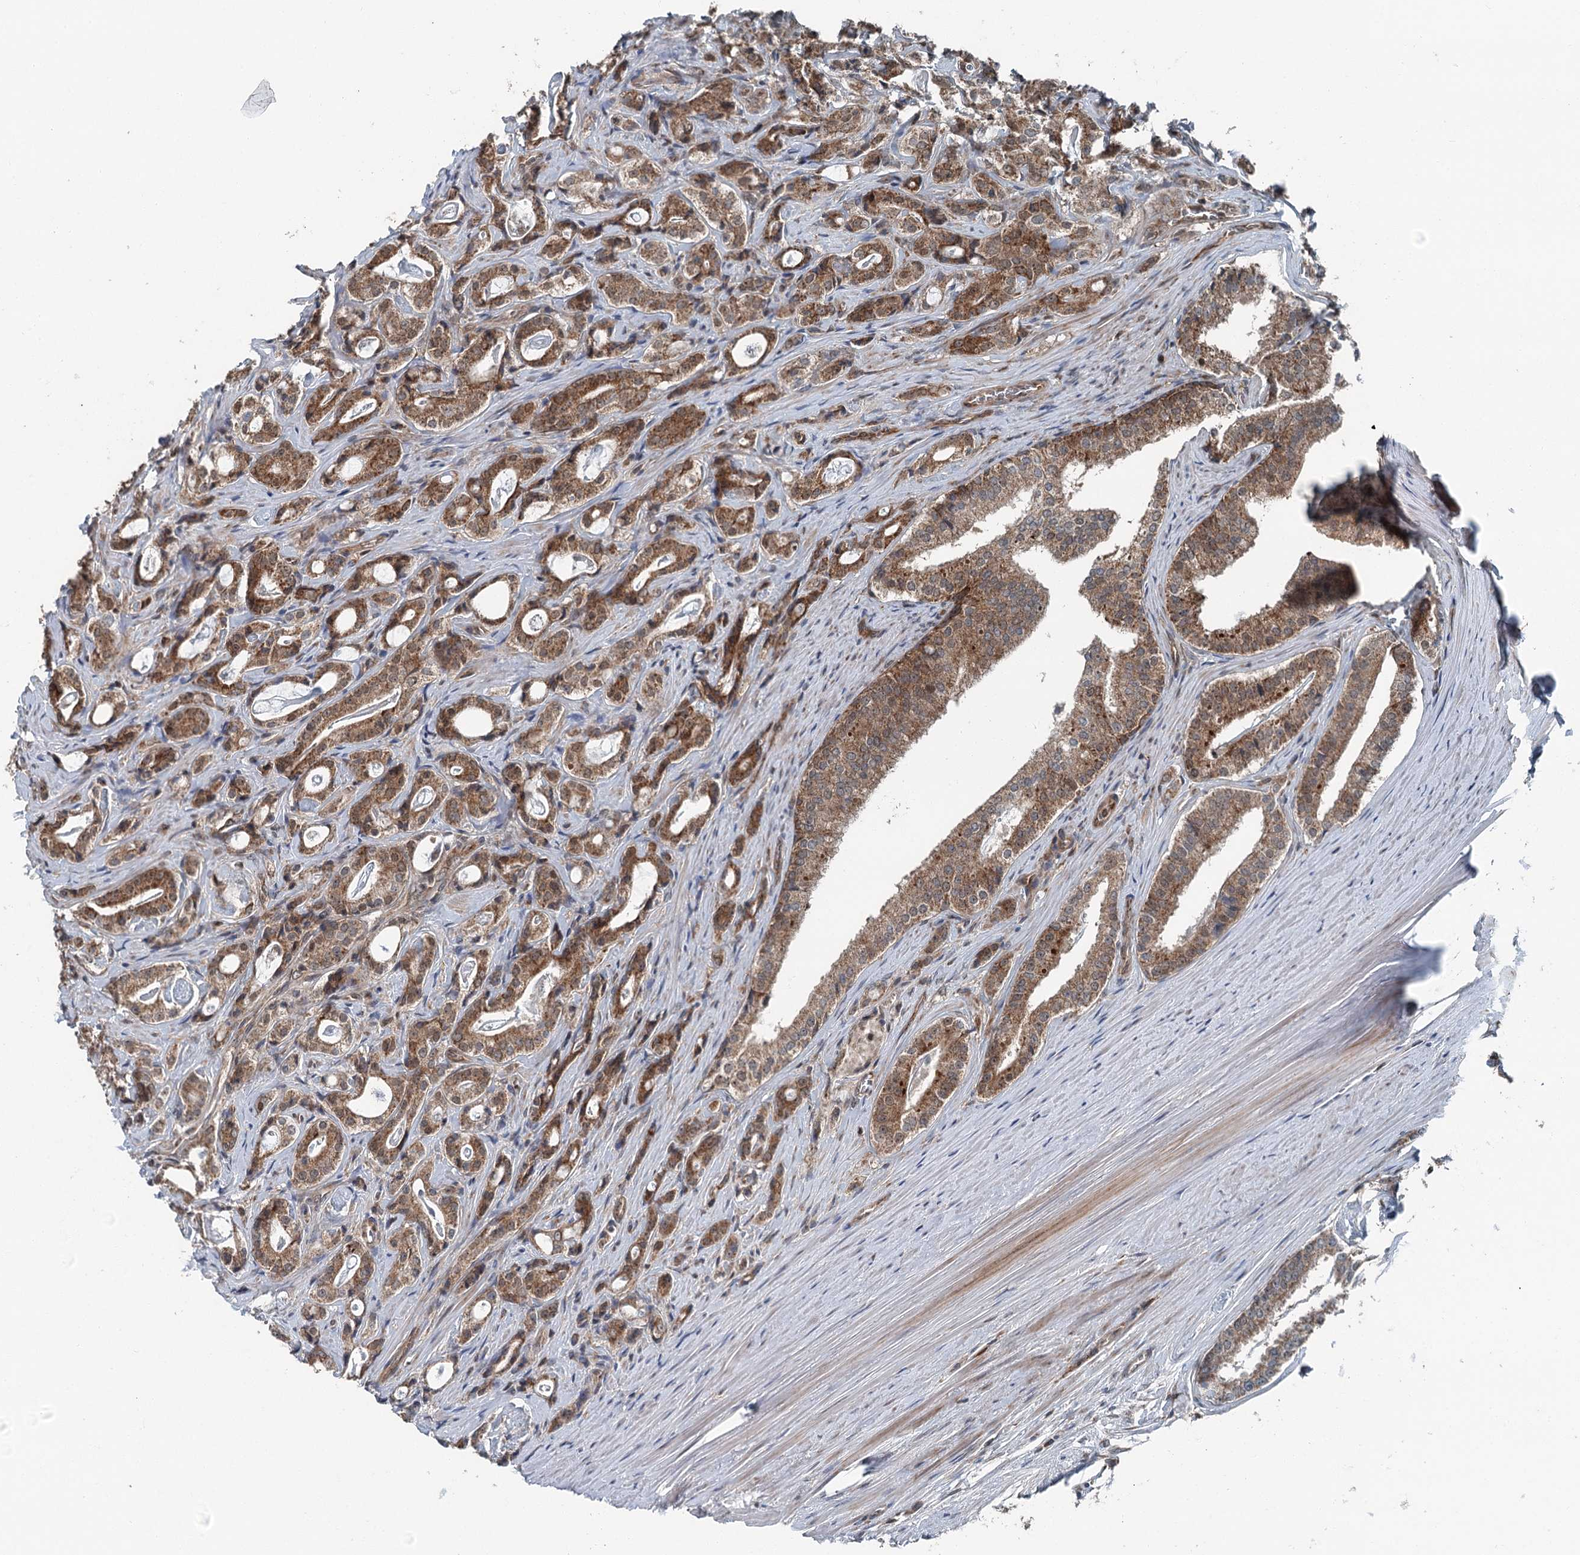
{"staining": {"intensity": "moderate", "quantity": ">75%", "location": "cytoplasmic/membranous"}, "tissue": "prostate cancer", "cell_type": "Tumor cells", "image_type": "cancer", "snomed": [{"axis": "morphology", "description": "Adenocarcinoma, High grade"}, {"axis": "topography", "description": "Prostate"}], "caption": "The histopathology image reveals immunohistochemical staining of prostate cancer. There is moderate cytoplasmic/membranous expression is appreciated in approximately >75% of tumor cells. Using DAB (brown) and hematoxylin (blue) stains, captured at high magnification using brightfield microscopy.", "gene": "WAPL", "patient": {"sex": "male", "age": 63}}